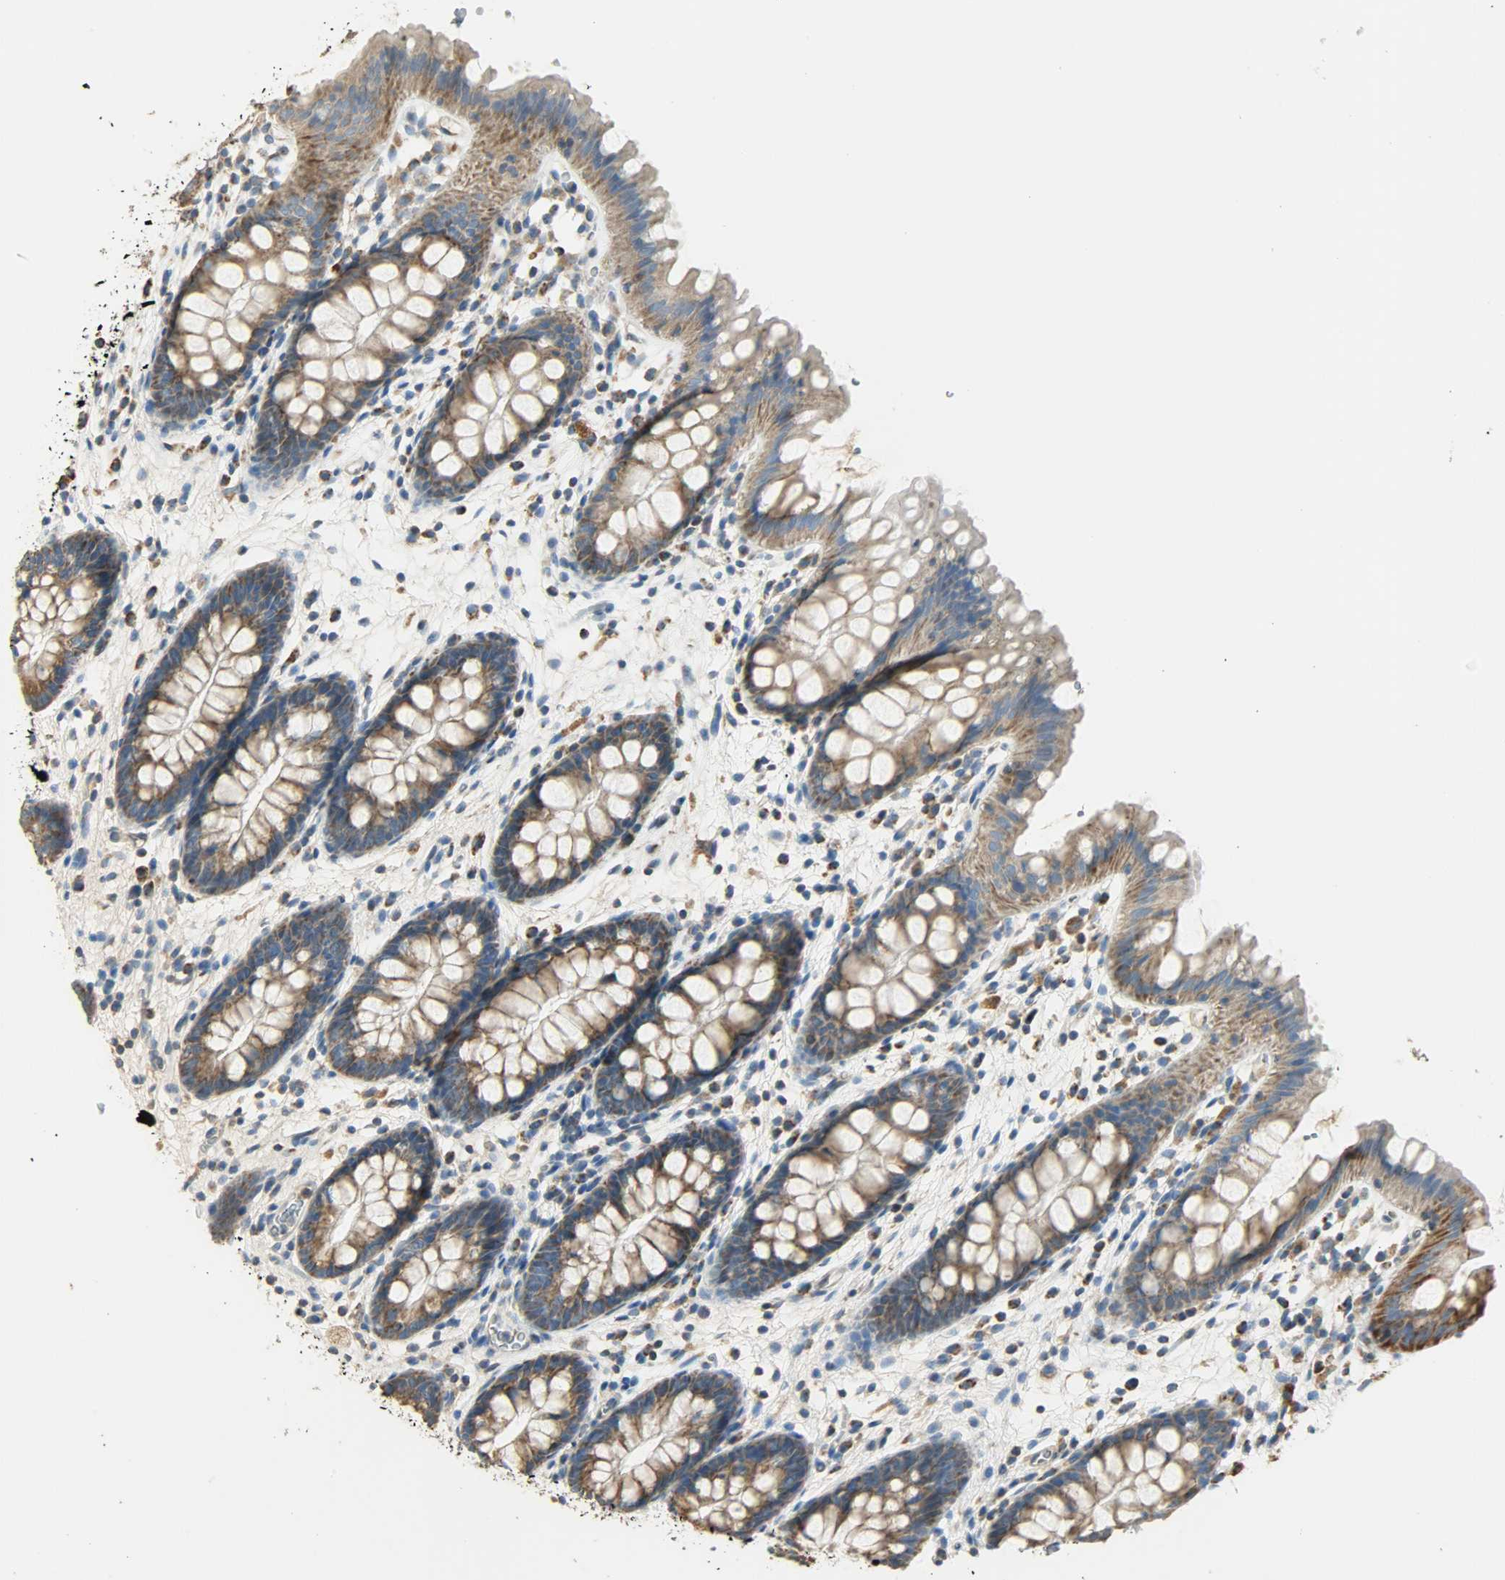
{"staining": {"intensity": "moderate", "quantity": ">75%", "location": "cytoplasmic/membranous"}, "tissue": "colon", "cell_type": "Glandular cells", "image_type": "normal", "snomed": [{"axis": "morphology", "description": "Normal tissue, NOS"}, {"axis": "topography", "description": "Smooth muscle"}, {"axis": "topography", "description": "Colon"}], "caption": "Glandular cells exhibit moderate cytoplasmic/membranous positivity in about >75% of cells in normal colon. The protein is shown in brown color, while the nuclei are stained blue.", "gene": "NNT", "patient": {"sex": "male", "age": 67}}